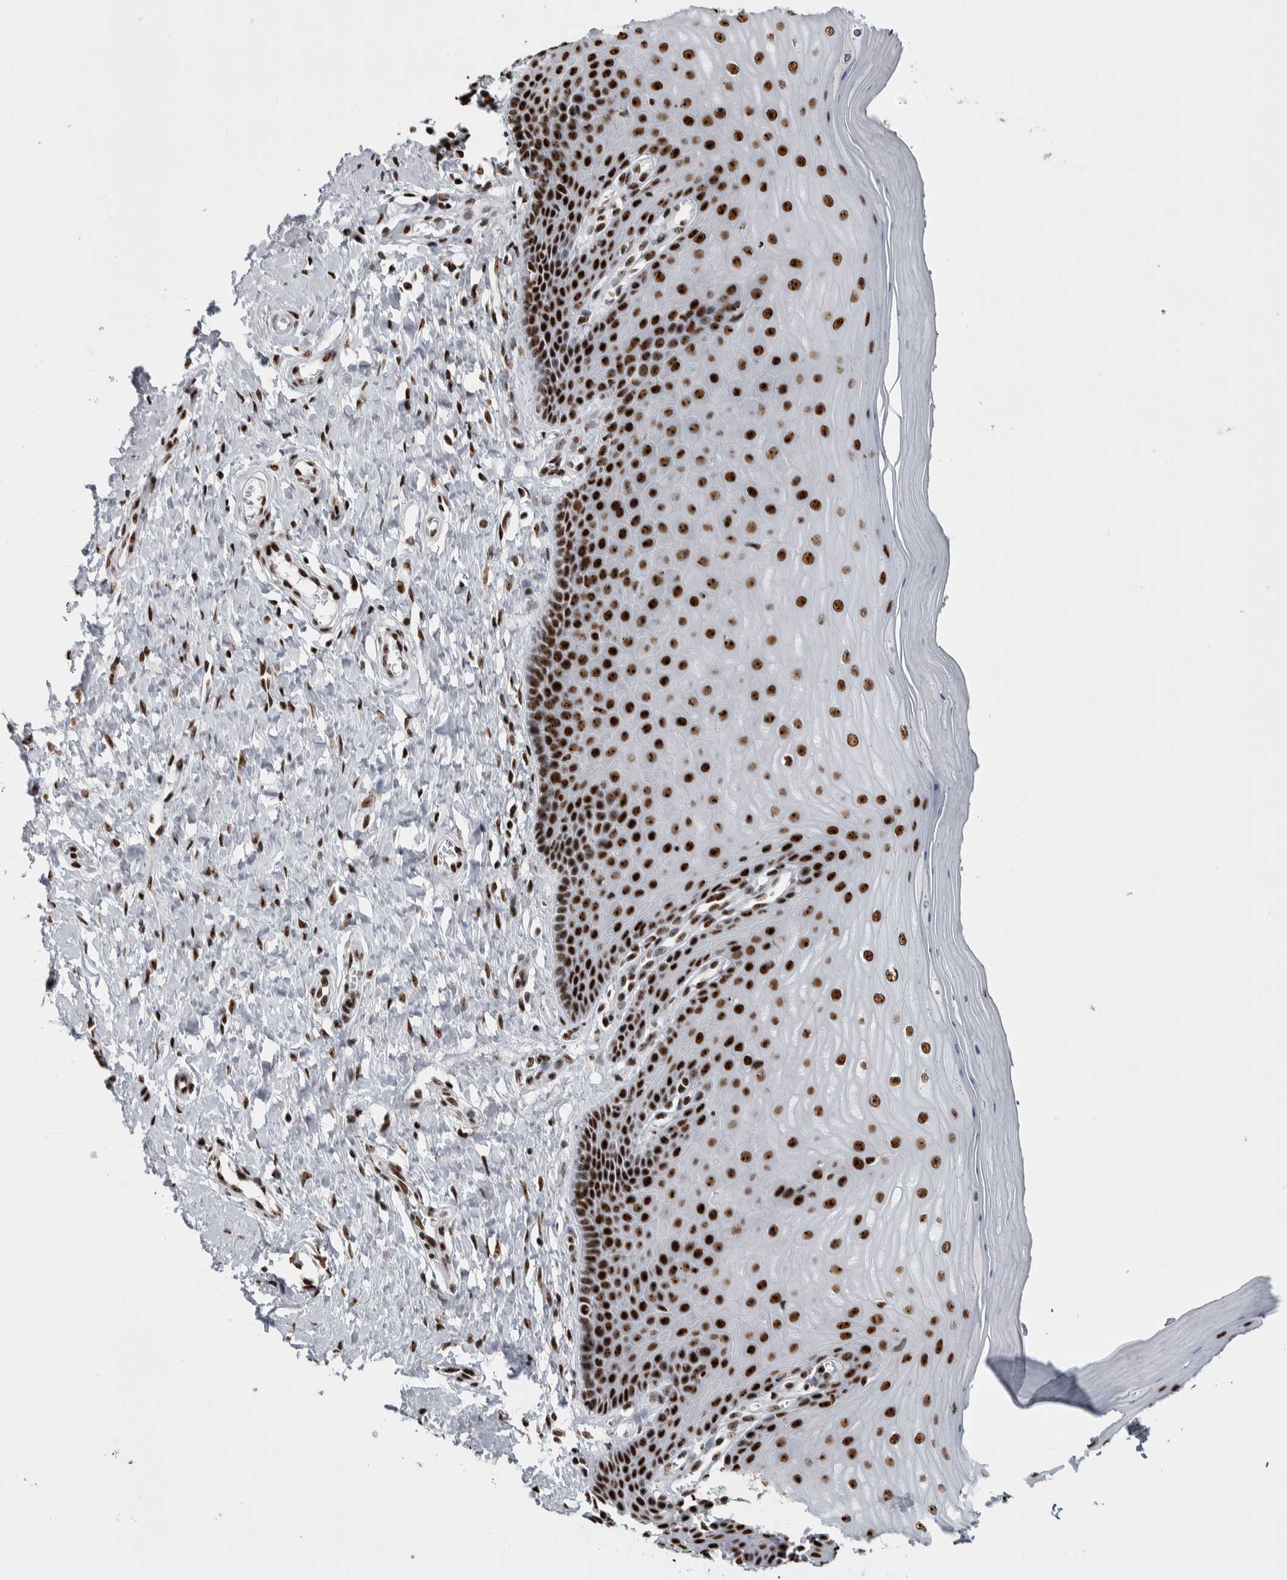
{"staining": {"intensity": "strong", "quantity": ">75%", "location": "nuclear"}, "tissue": "cervix", "cell_type": "Glandular cells", "image_type": "normal", "snomed": [{"axis": "morphology", "description": "Normal tissue, NOS"}, {"axis": "topography", "description": "Cervix"}], "caption": "This is an image of immunohistochemistry (IHC) staining of unremarkable cervix, which shows strong positivity in the nuclear of glandular cells.", "gene": "NCL", "patient": {"sex": "female", "age": 55}}